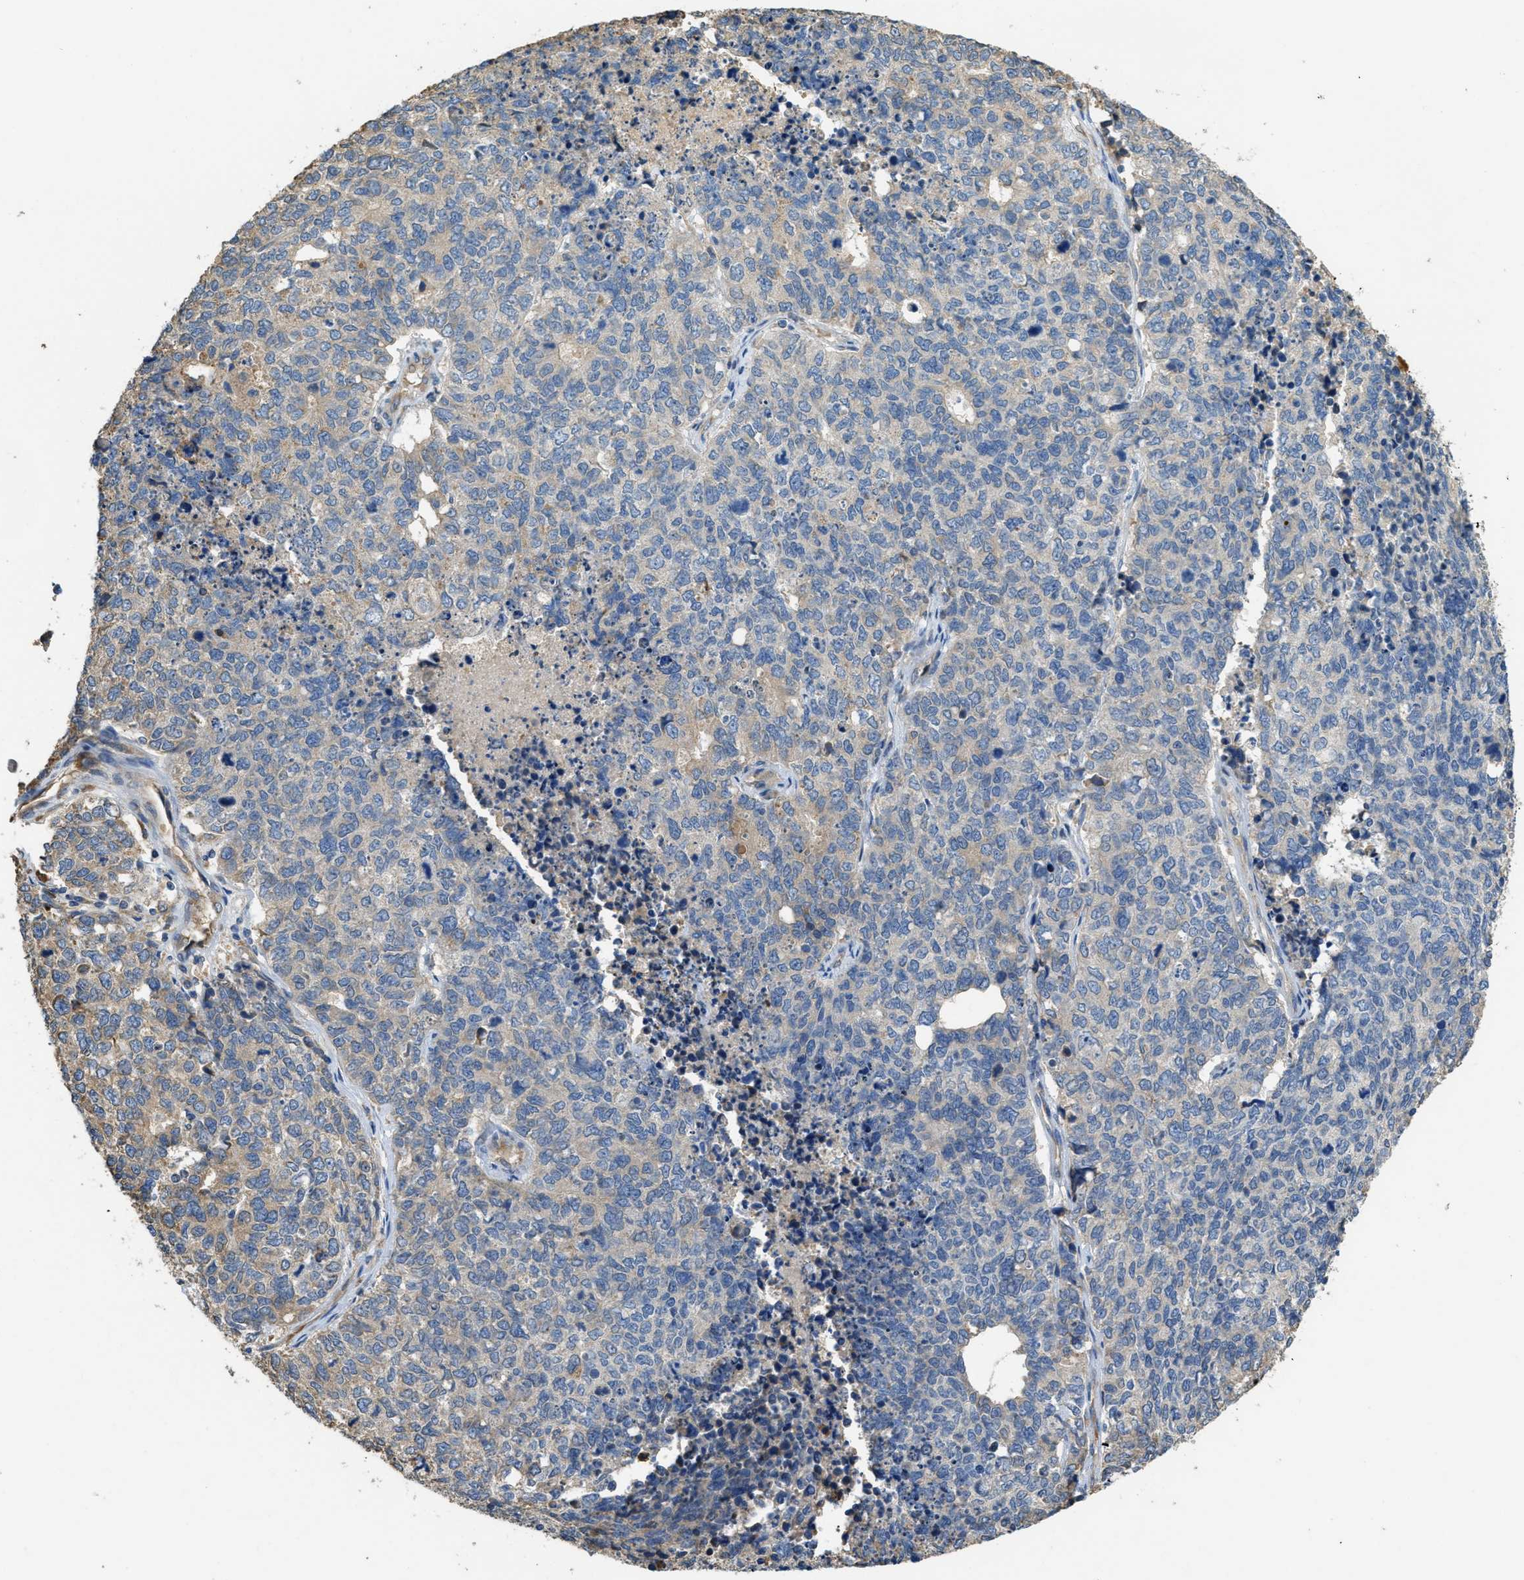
{"staining": {"intensity": "weak", "quantity": "<25%", "location": "cytoplasmic/membranous"}, "tissue": "cervical cancer", "cell_type": "Tumor cells", "image_type": "cancer", "snomed": [{"axis": "morphology", "description": "Squamous cell carcinoma, NOS"}, {"axis": "topography", "description": "Cervix"}], "caption": "This histopathology image is of cervical squamous cell carcinoma stained with immunohistochemistry to label a protein in brown with the nuclei are counter-stained blue. There is no expression in tumor cells.", "gene": "RIPK2", "patient": {"sex": "female", "age": 63}}